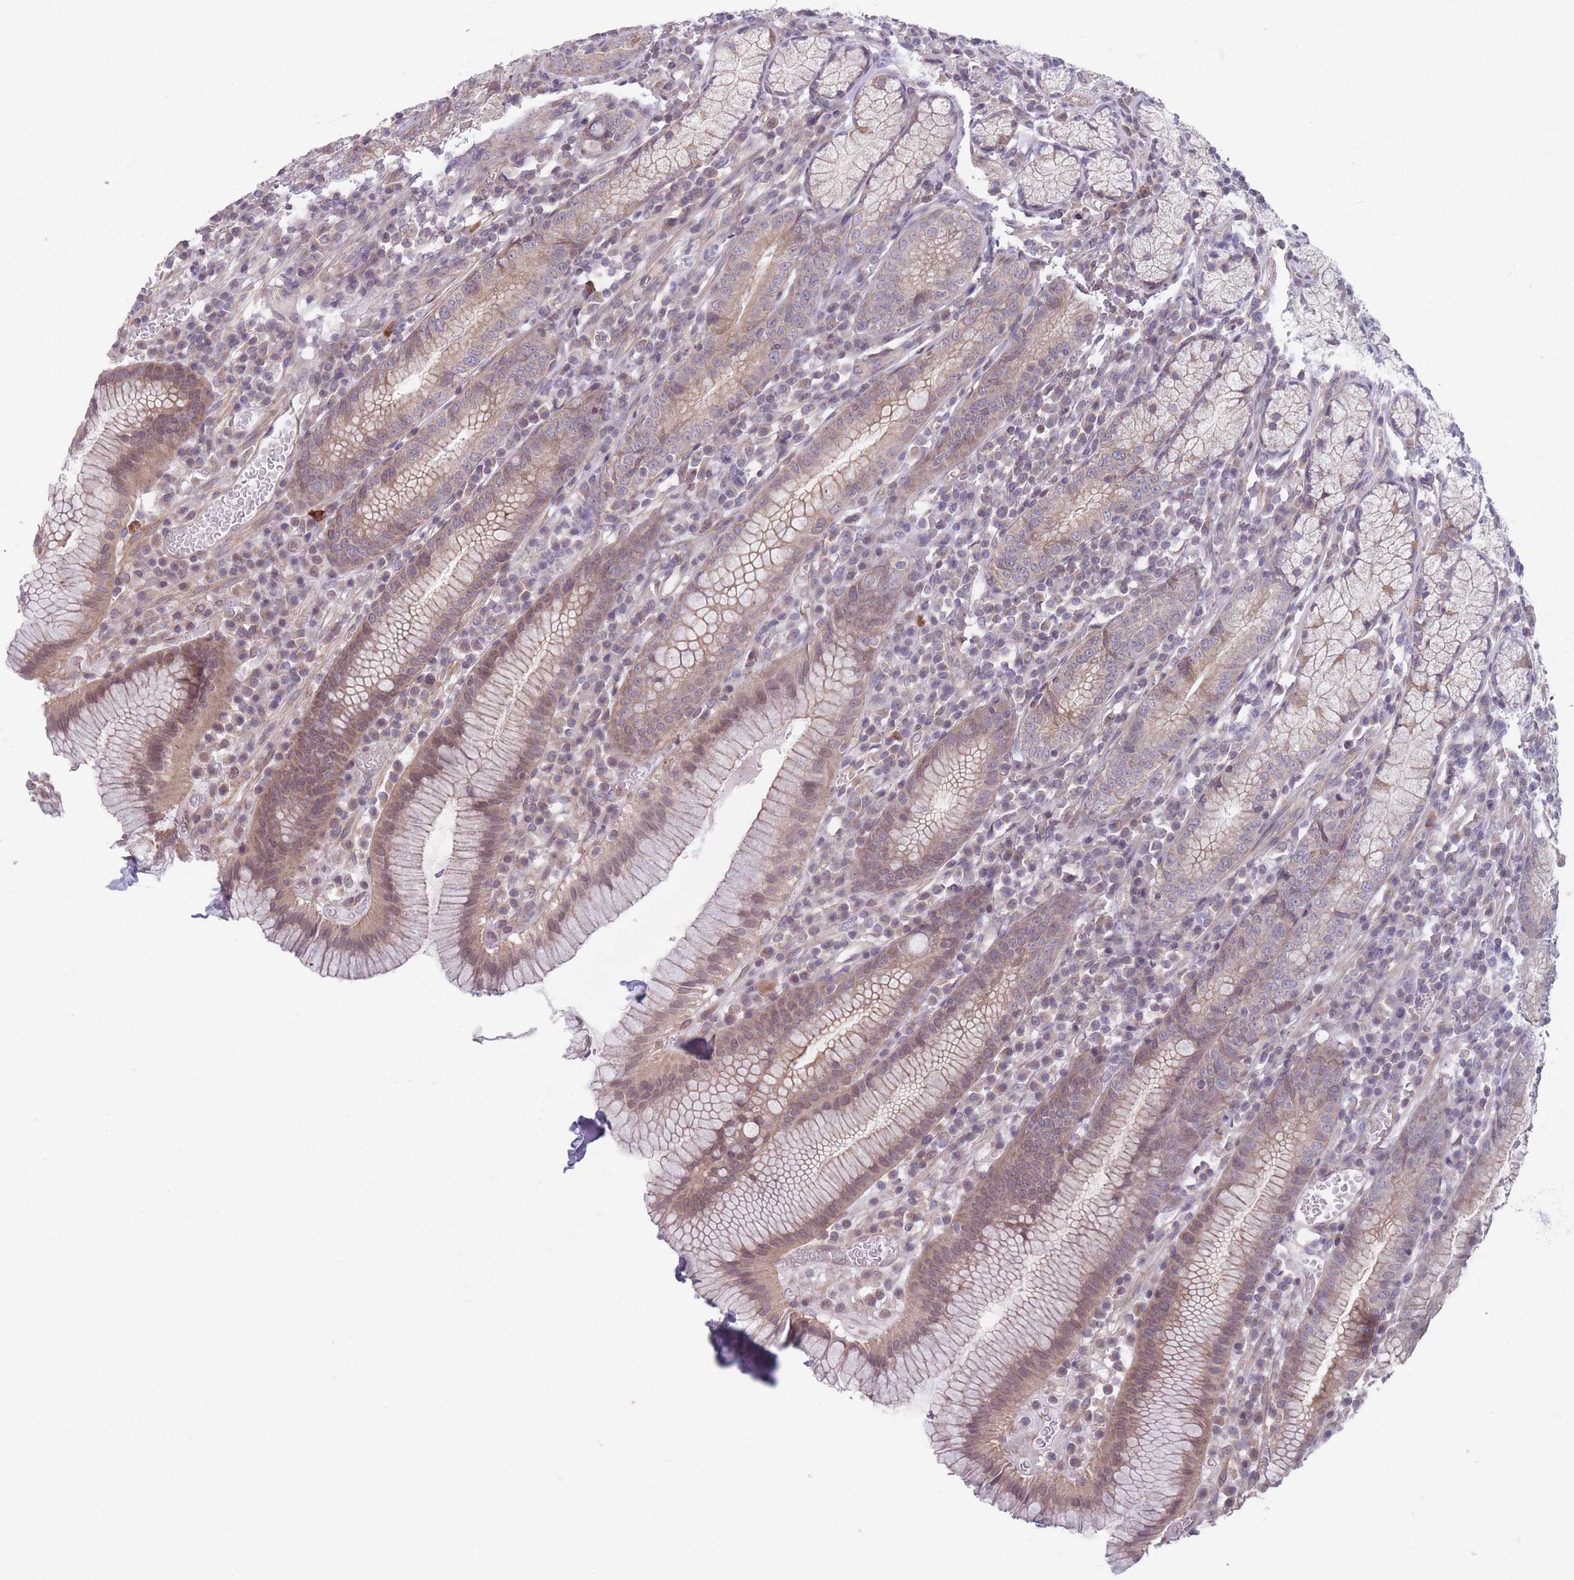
{"staining": {"intensity": "moderate", "quantity": ">75%", "location": "cytoplasmic/membranous"}, "tissue": "stomach", "cell_type": "Glandular cells", "image_type": "normal", "snomed": [{"axis": "morphology", "description": "Normal tissue, NOS"}, {"axis": "topography", "description": "Stomach"}], "caption": "Protein positivity by IHC reveals moderate cytoplasmic/membranous staining in approximately >75% of glandular cells in benign stomach. The protein of interest is stained brown, and the nuclei are stained in blue (DAB IHC with brightfield microscopy, high magnification).", "gene": "VRK2", "patient": {"sex": "male", "age": 55}}